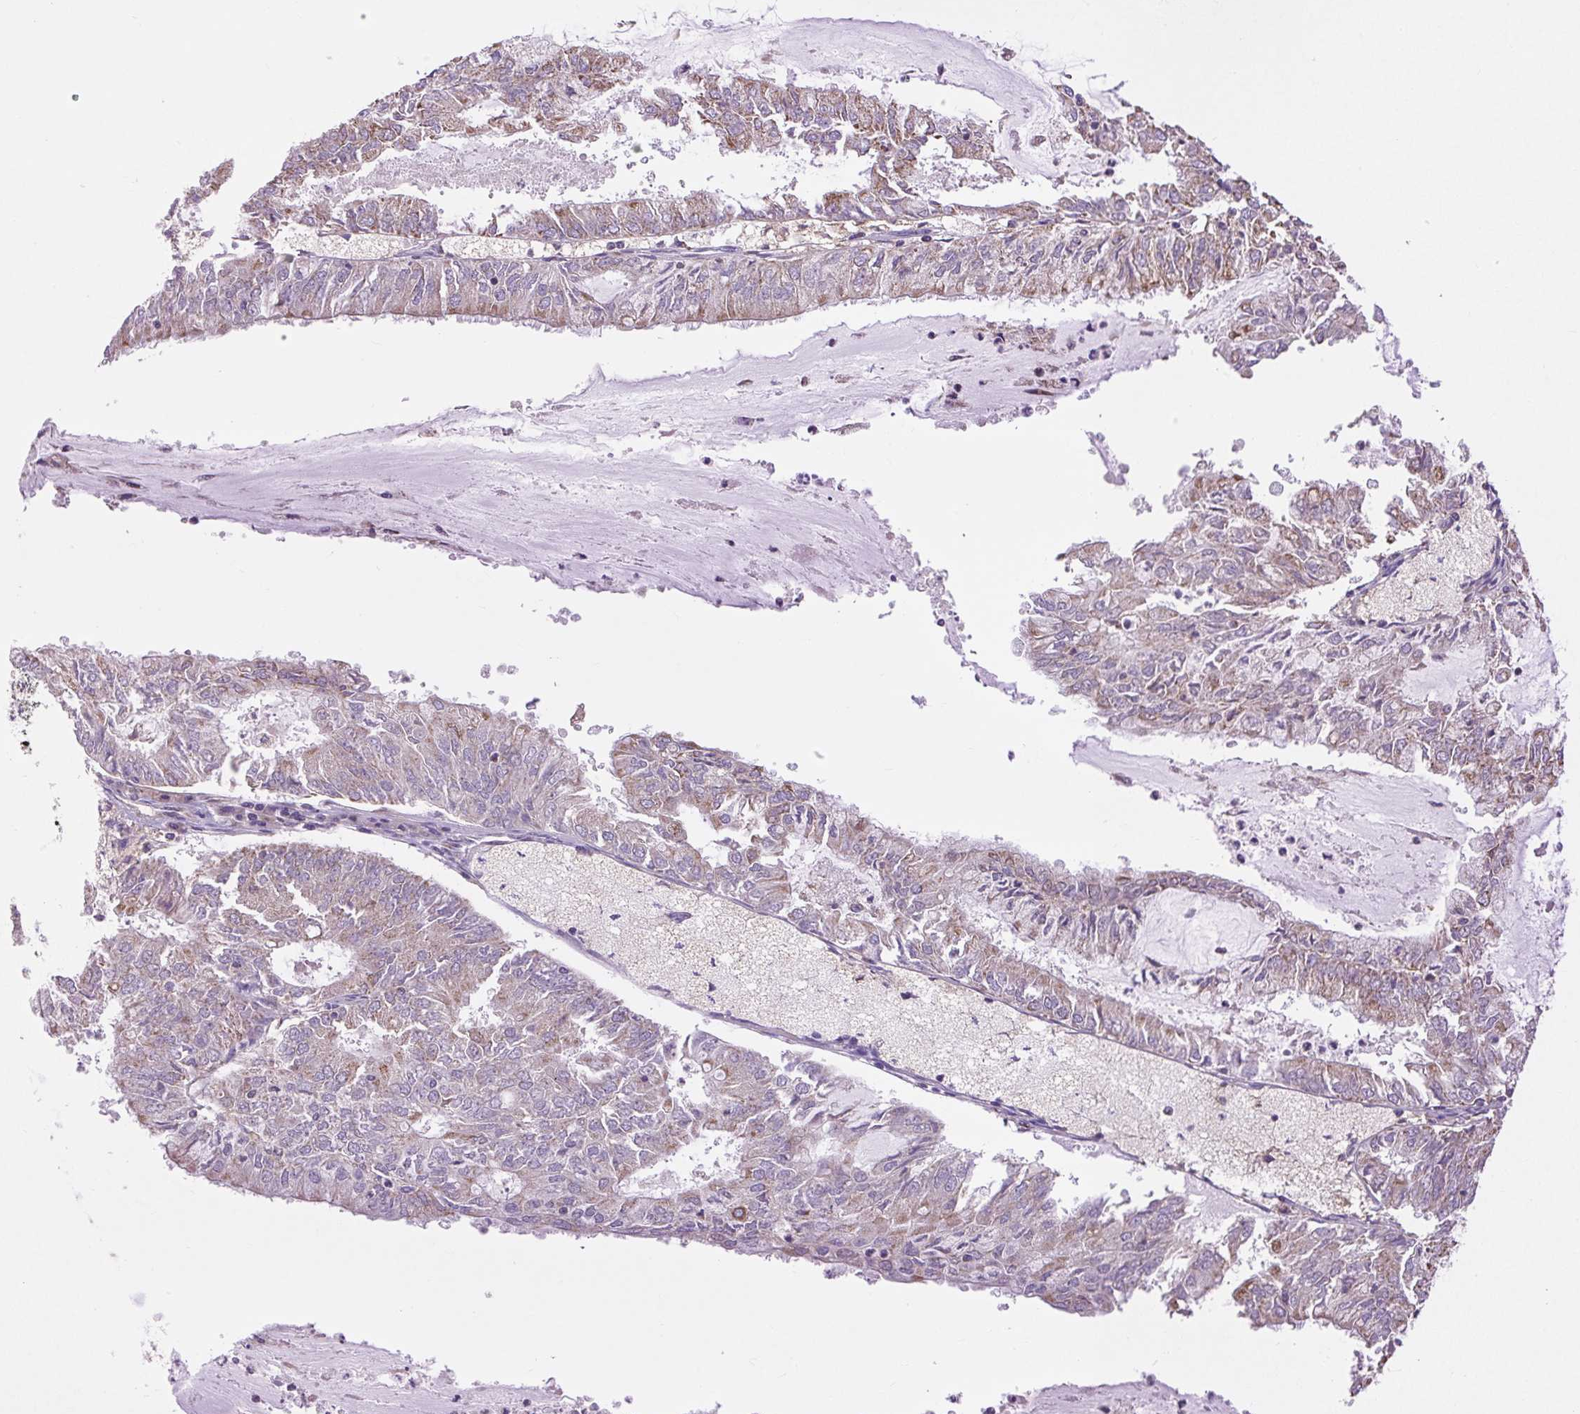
{"staining": {"intensity": "weak", "quantity": "<25%", "location": "cytoplasmic/membranous"}, "tissue": "endometrial cancer", "cell_type": "Tumor cells", "image_type": "cancer", "snomed": [{"axis": "morphology", "description": "Adenocarcinoma, NOS"}, {"axis": "topography", "description": "Endometrium"}], "caption": "IHC histopathology image of neoplastic tissue: human adenocarcinoma (endometrial) stained with DAB (3,3'-diaminobenzidine) displays no significant protein staining in tumor cells.", "gene": "PLCG1", "patient": {"sex": "female", "age": 57}}